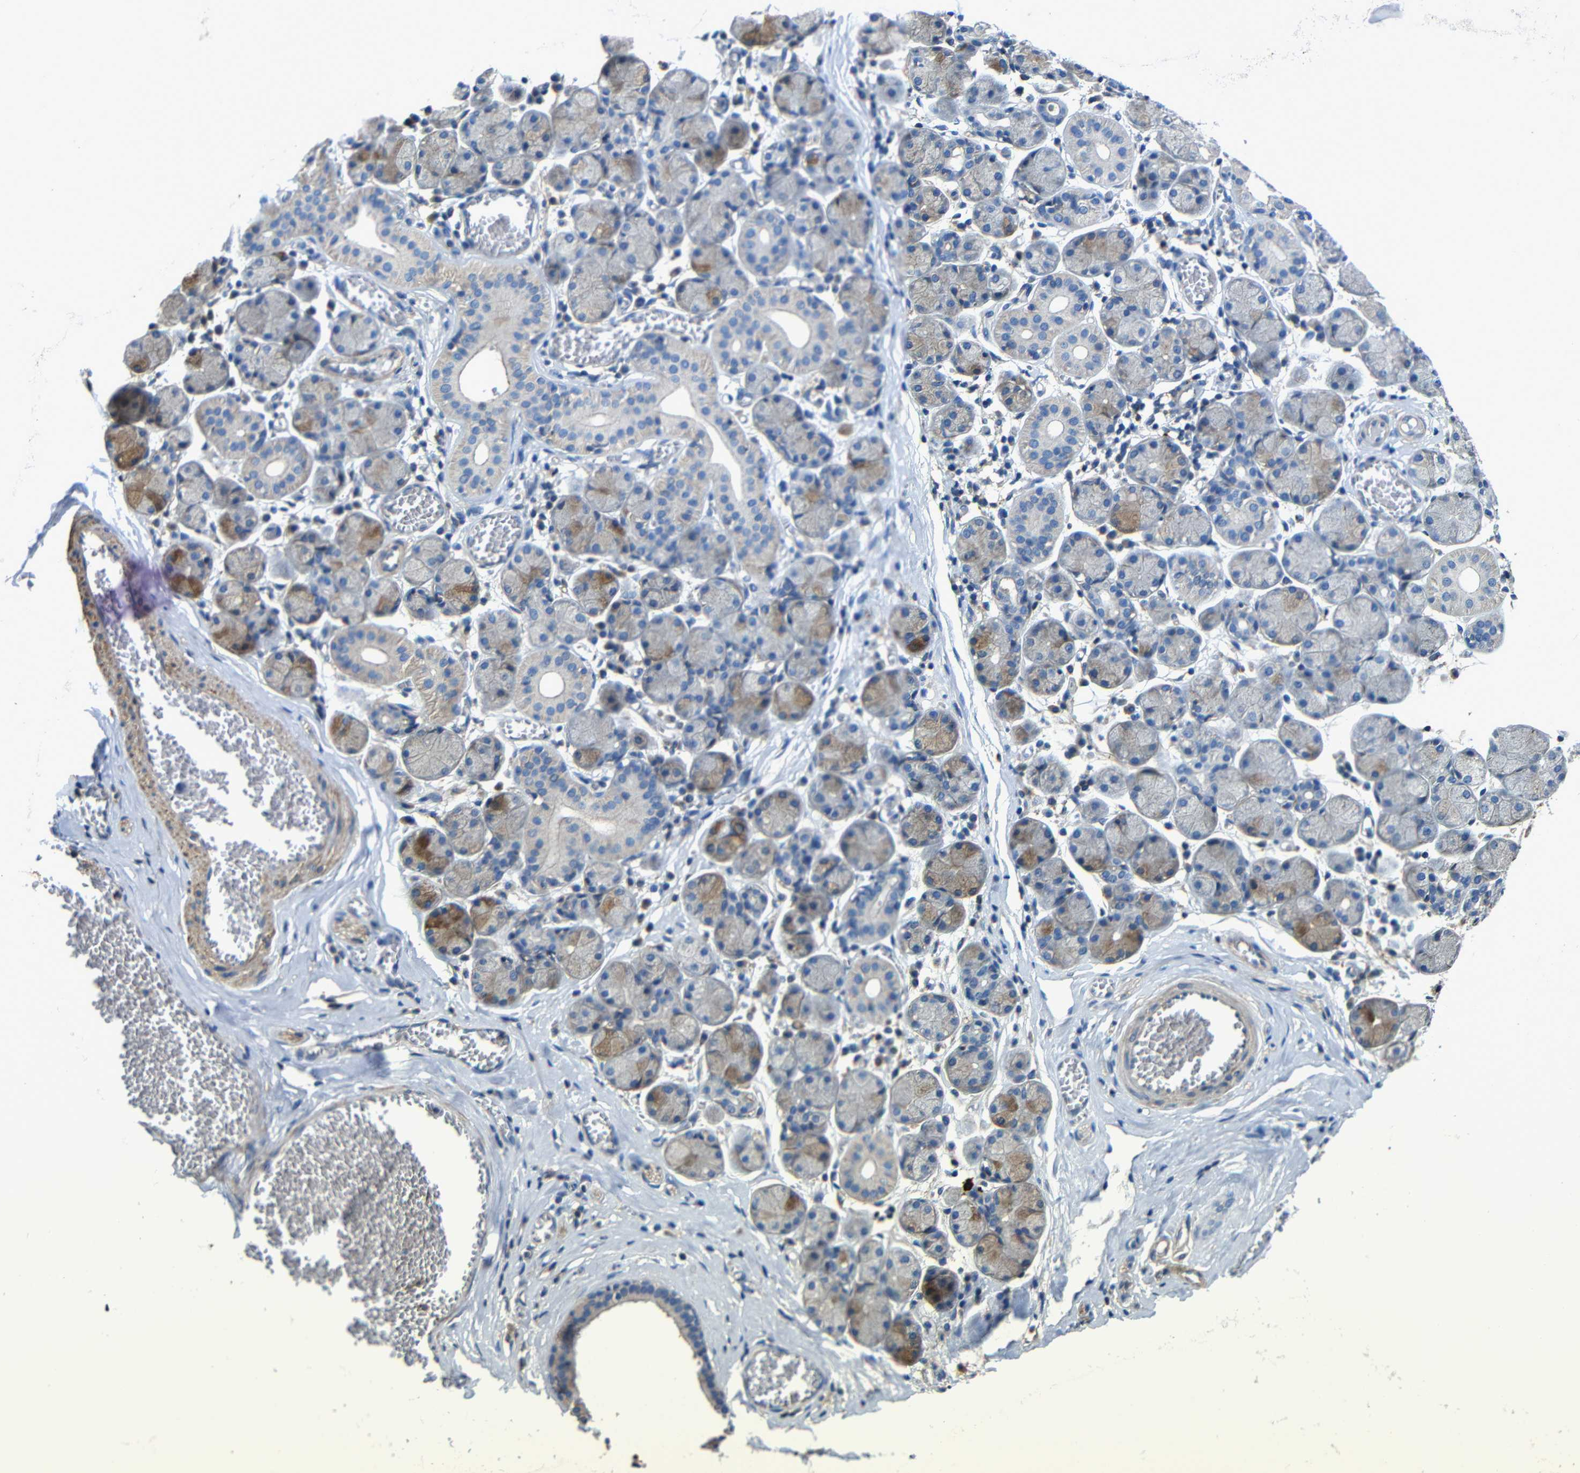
{"staining": {"intensity": "moderate", "quantity": "25%-75%", "location": "cytoplasmic/membranous"}, "tissue": "salivary gland", "cell_type": "Glandular cells", "image_type": "normal", "snomed": [{"axis": "morphology", "description": "Normal tissue, NOS"}, {"axis": "topography", "description": "Salivary gland"}], "caption": "Benign salivary gland shows moderate cytoplasmic/membranous staining in about 25%-75% of glandular cells.", "gene": "GDI1", "patient": {"sex": "female", "age": 24}}